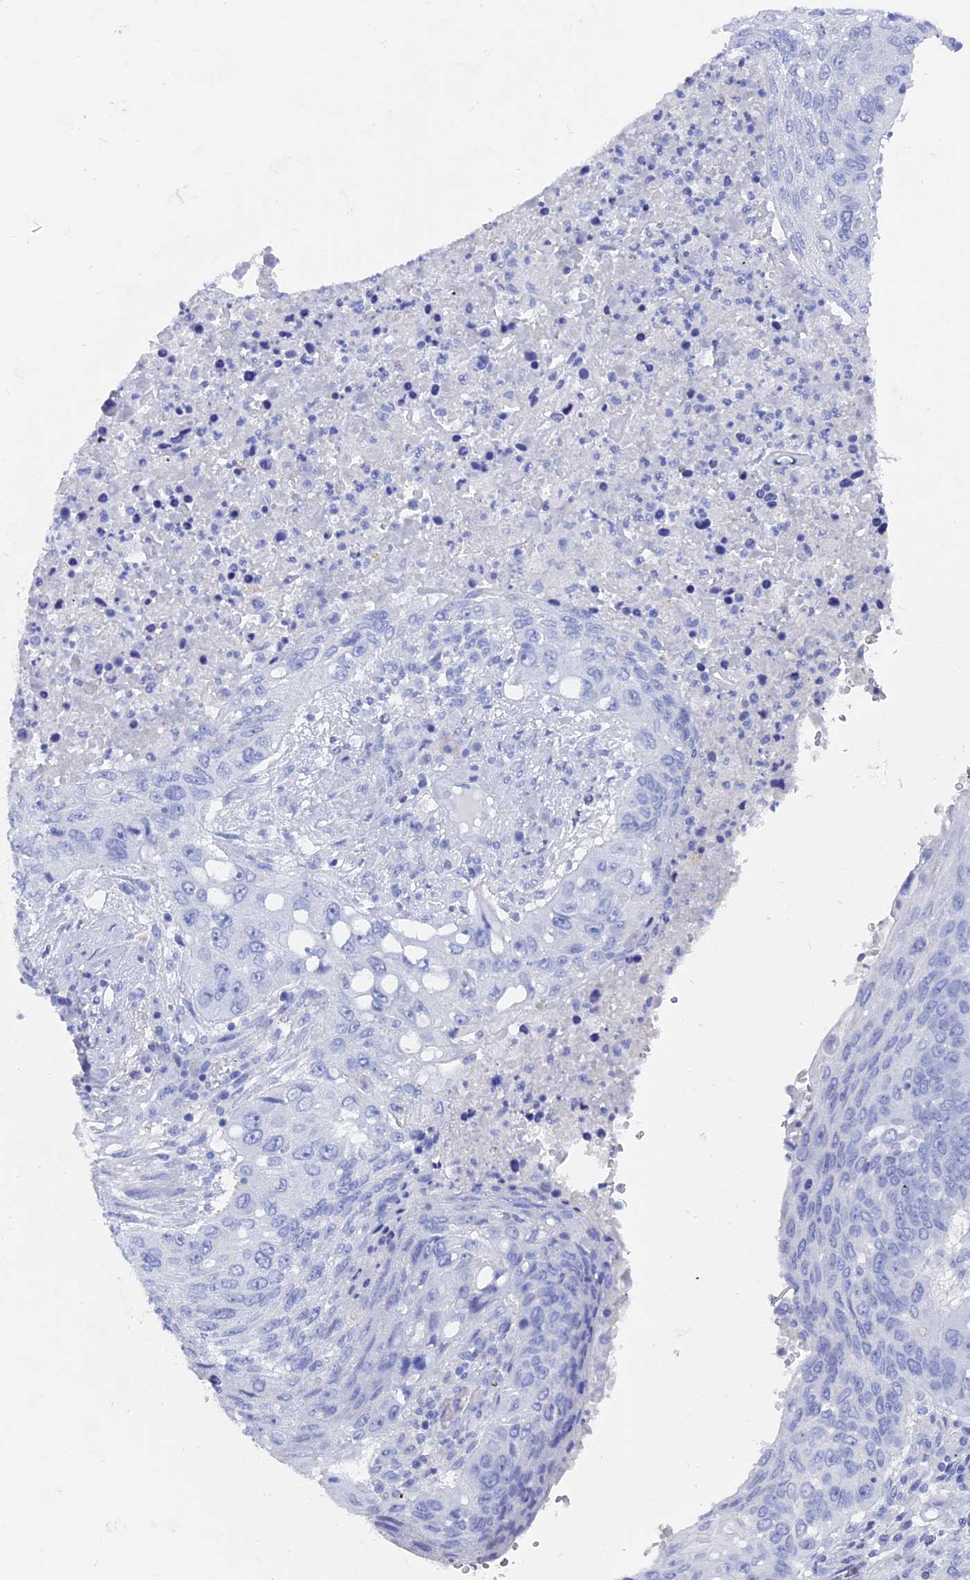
{"staining": {"intensity": "negative", "quantity": "none", "location": "none"}, "tissue": "lung cancer", "cell_type": "Tumor cells", "image_type": "cancer", "snomed": [{"axis": "morphology", "description": "Squamous cell carcinoma, NOS"}, {"axis": "topography", "description": "Lung"}], "caption": "The micrograph reveals no staining of tumor cells in lung cancer. The staining is performed using DAB (3,3'-diaminobenzidine) brown chromogen with nuclei counter-stained in using hematoxylin.", "gene": "ENPP3", "patient": {"sex": "female", "age": 63}}